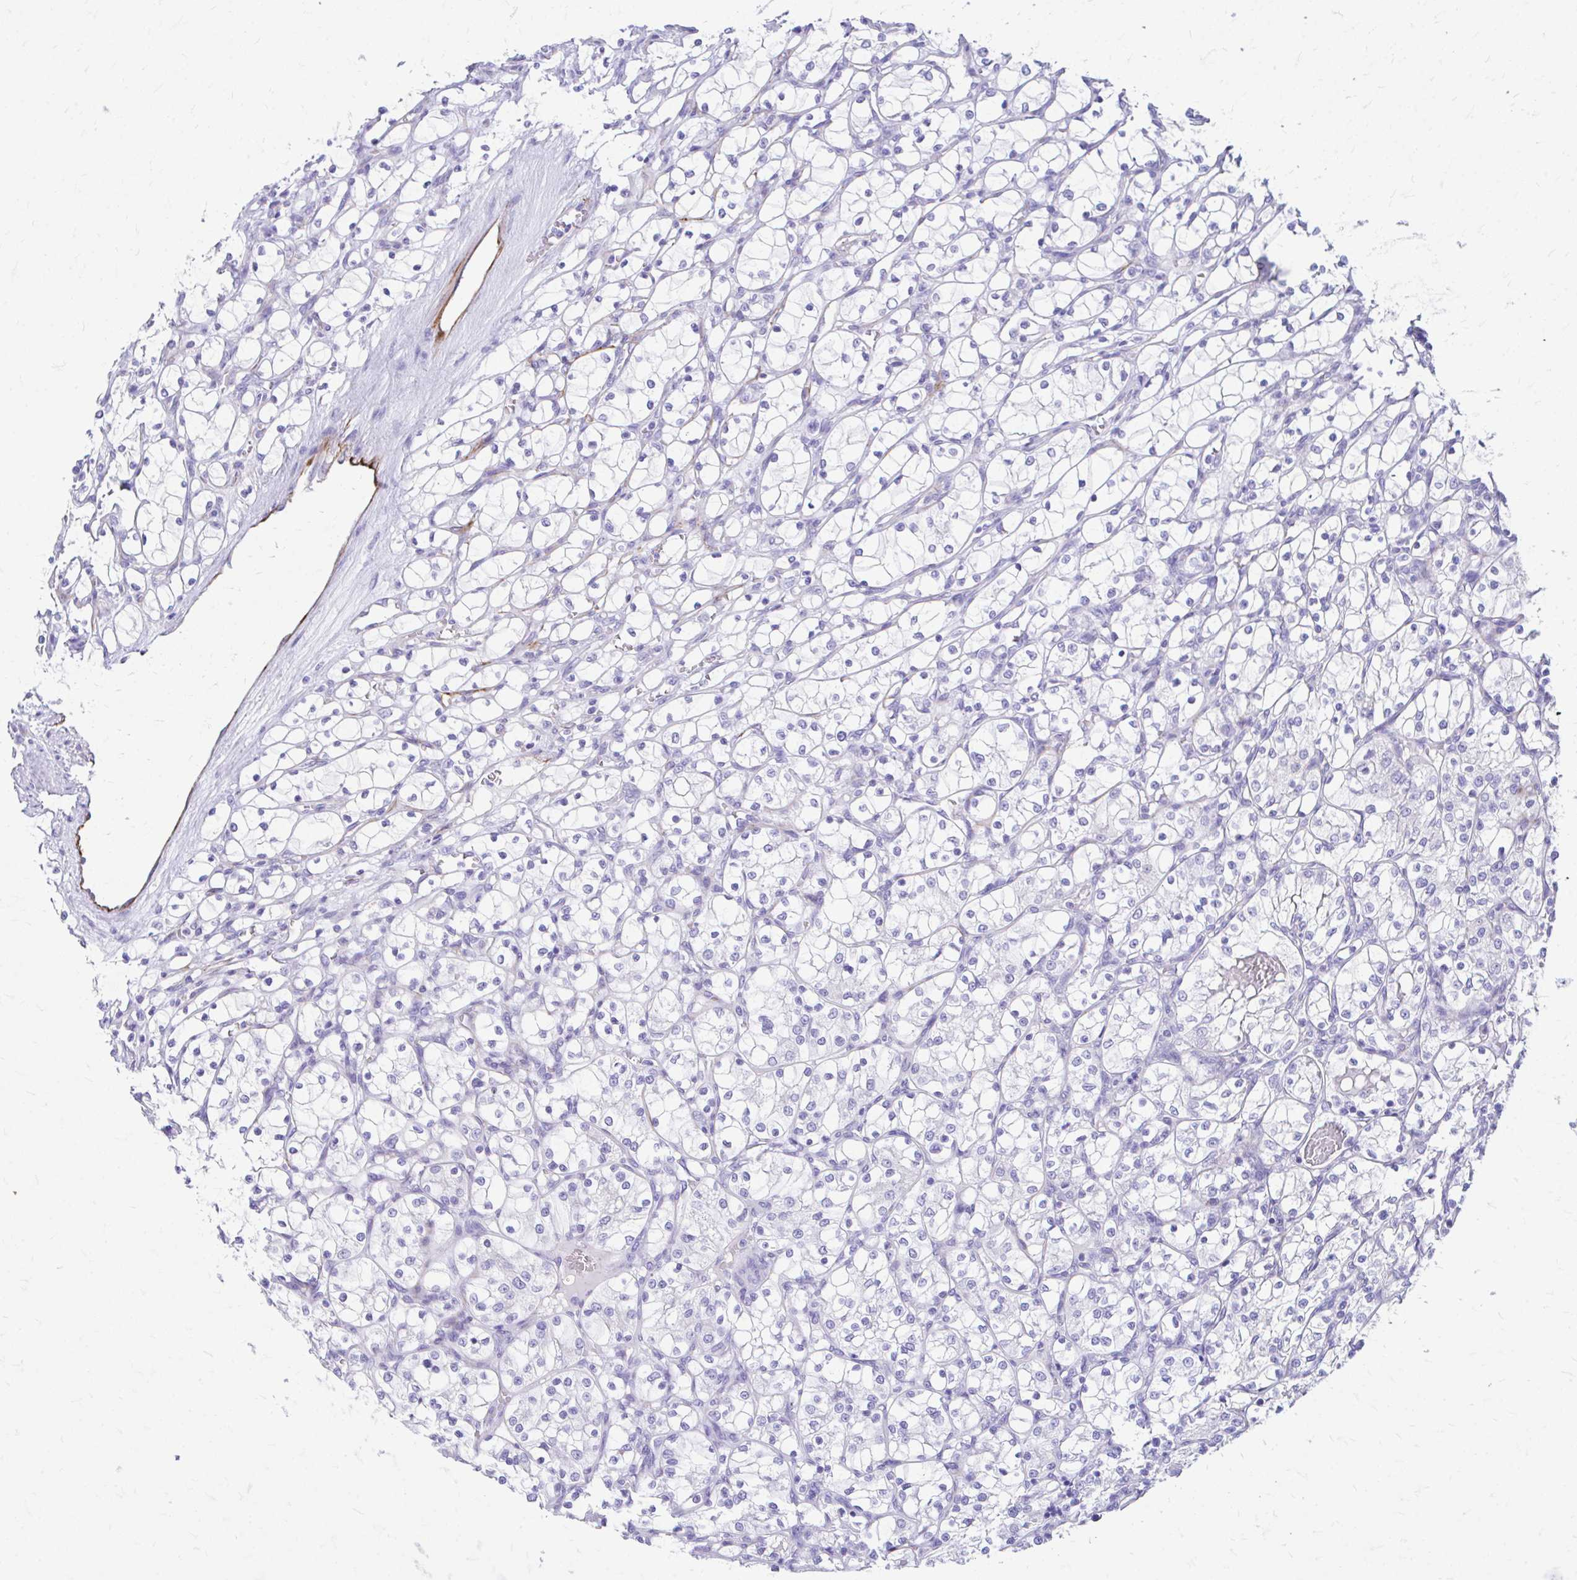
{"staining": {"intensity": "negative", "quantity": "none", "location": "none"}, "tissue": "renal cancer", "cell_type": "Tumor cells", "image_type": "cancer", "snomed": [{"axis": "morphology", "description": "Adenocarcinoma, NOS"}, {"axis": "topography", "description": "Kidney"}], "caption": "IHC of human adenocarcinoma (renal) reveals no staining in tumor cells.", "gene": "KRIT1", "patient": {"sex": "female", "age": 69}}